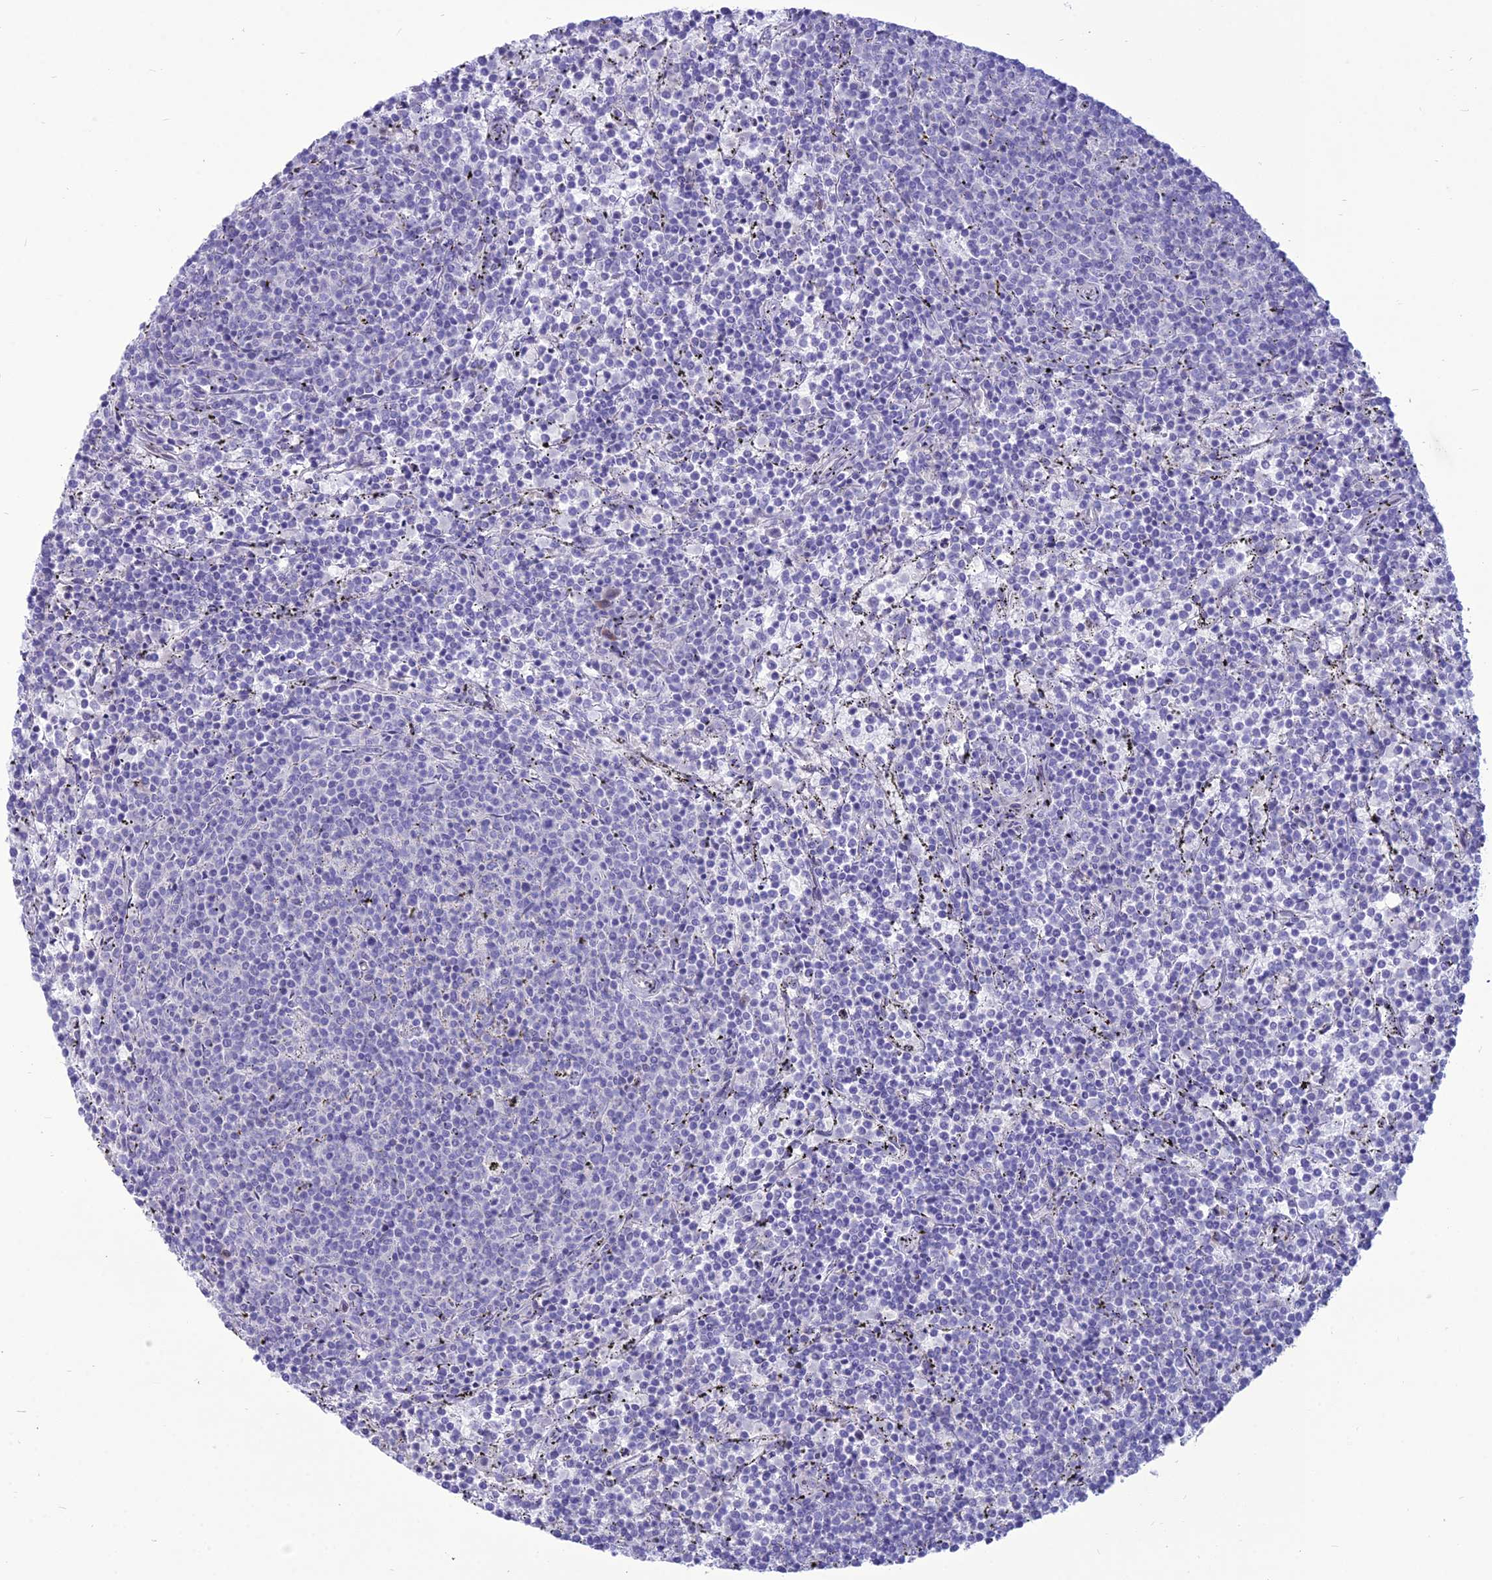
{"staining": {"intensity": "negative", "quantity": "none", "location": "none"}, "tissue": "lymphoma", "cell_type": "Tumor cells", "image_type": "cancer", "snomed": [{"axis": "morphology", "description": "Malignant lymphoma, non-Hodgkin's type, Low grade"}, {"axis": "topography", "description": "Spleen"}], "caption": "DAB immunohistochemical staining of human lymphoma exhibits no significant positivity in tumor cells. (Brightfield microscopy of DAB (3,3'-diaminobenzidine) immunohistochemistry at high magnification).", "gene": "NOVA2", "patient": {"sex": "female", "age": 50}}